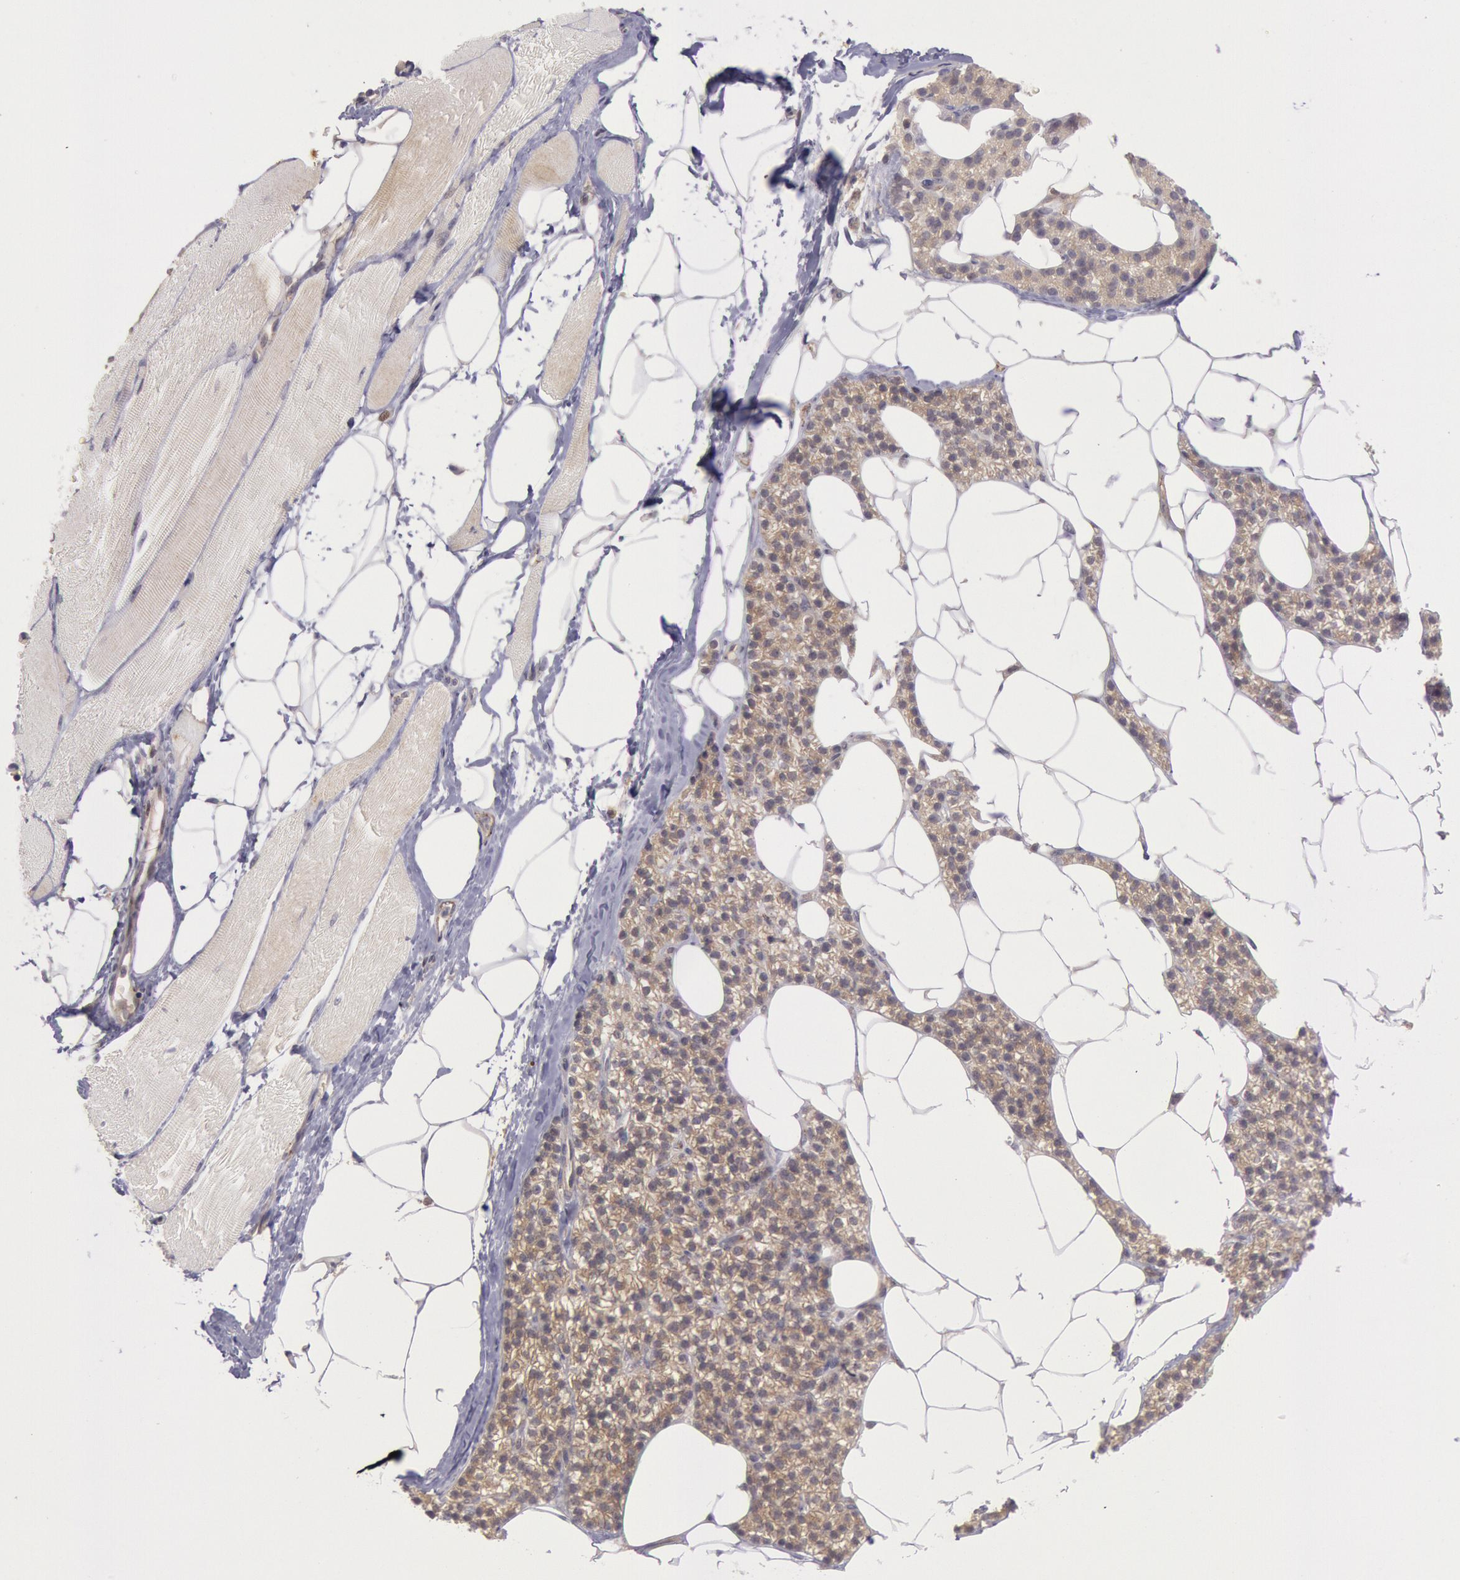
{"staining": {"intensity": "weak", "quantity": "25%-75%", "location": "cytoplasmic/membranous"}, "tissue": "skeletal muscle", "cell_type": "Myocytes", "image_type": "normal", "snomed": [{"axis": "morphology", "description": "Normal tissue, NOS"}, {"axis": "topography", "description": "Skeletal muscle"}, {"axis": "topography", "description": "Parathyroid gland"}], "caption": "Protein expression analysis of unremarkable skeletal muscle shows weak cytoplasmic/membranous positivity in approximately 25%-75% of myocytes. (IHC, brightfield microscopy, high magnification).", "gene": "TRIB2", "patient": {"sex": "female", "age": 37}}